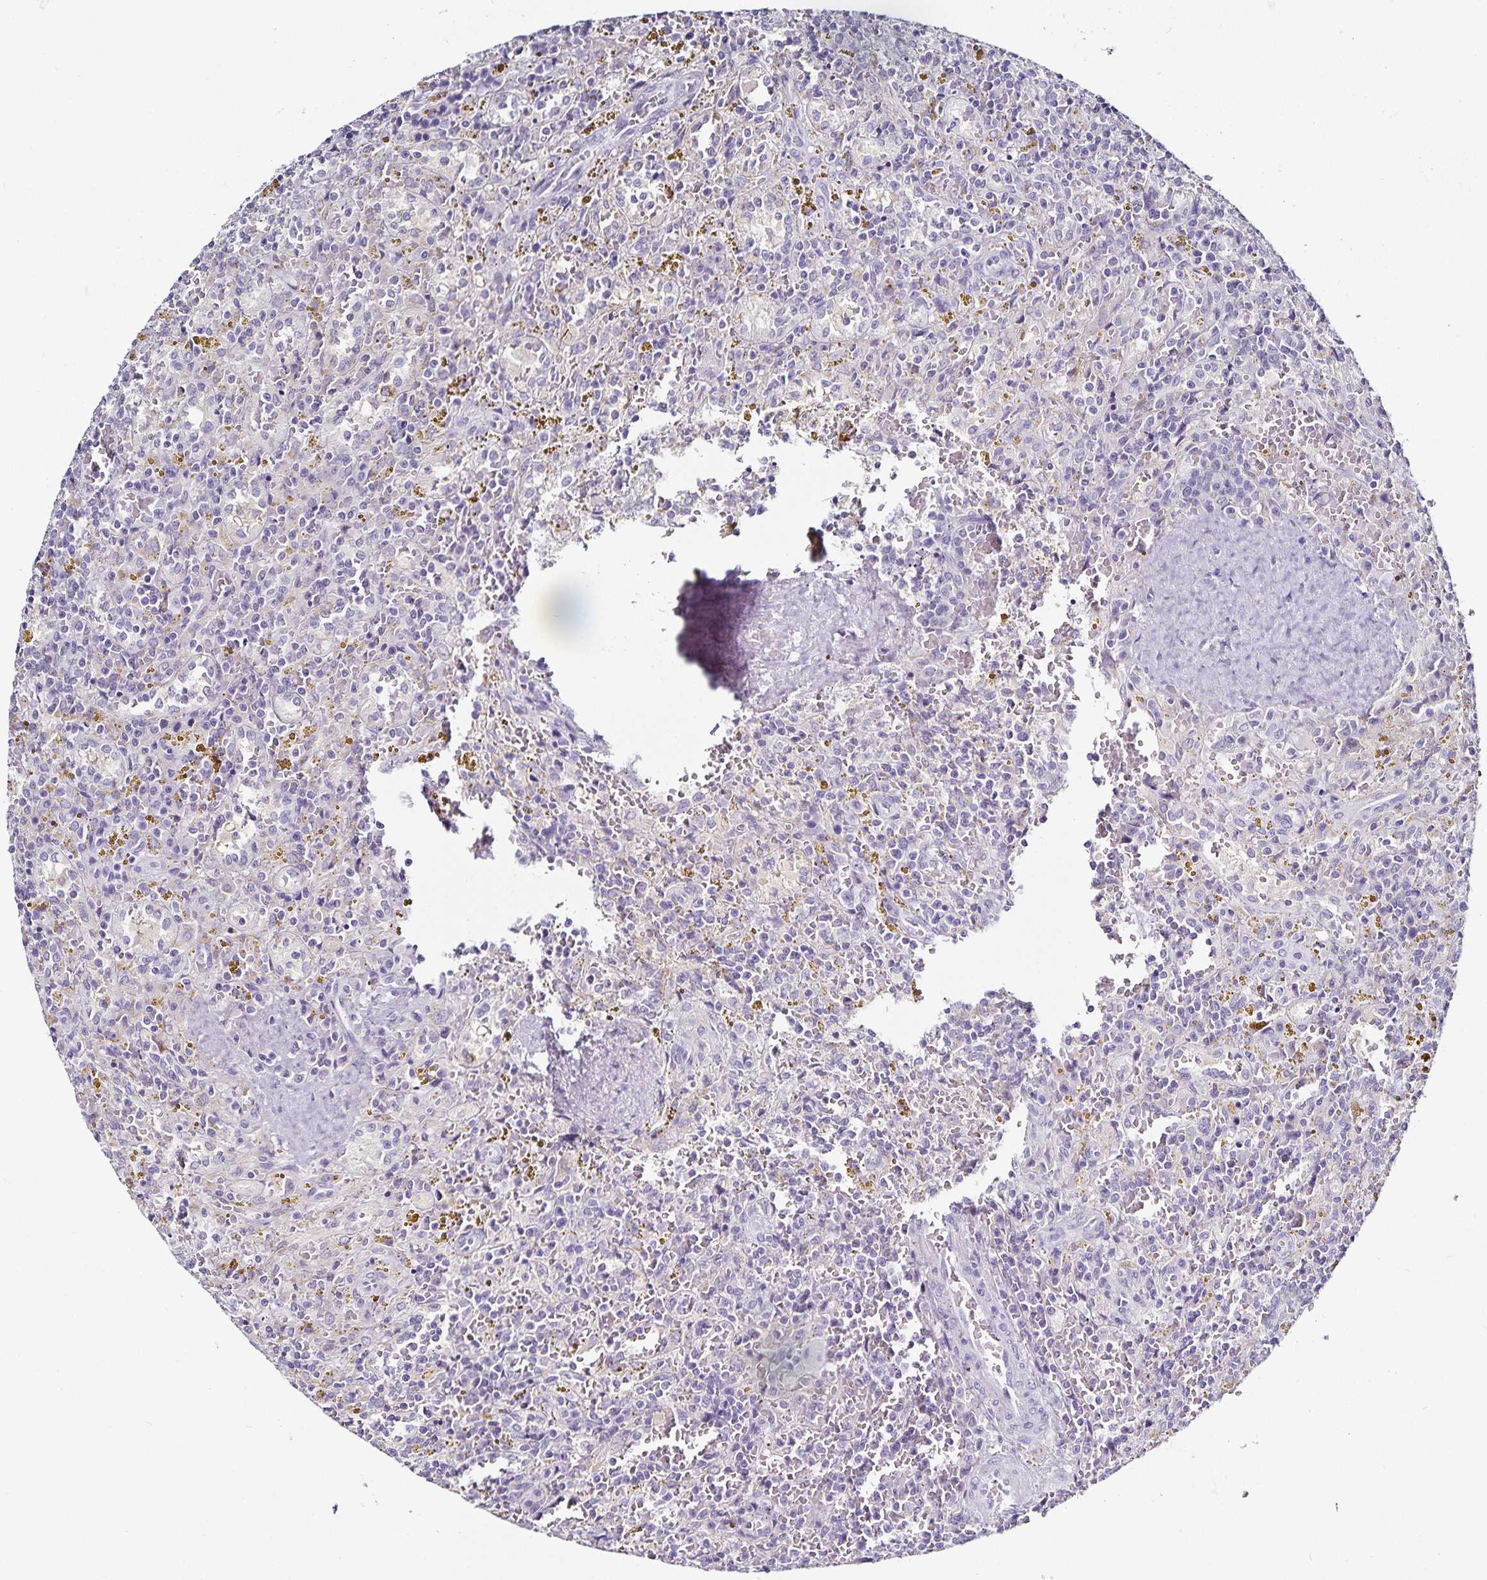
{"staining": {"intensity": "negative", "quantity": "none", "location": "none"}, "tissue": "lymphoma", "cell_type": "Tumor cells", "image_type": "cancer", "snomed": [{"axis": "morphology", "description": "Malignant lymphoma, non-Hodgkin's type, Low grade"}, {"axis": "topography", "description": "Spleen"}], "caption": "High power microscopy micrograph of an immunohistochemistry (IHC) micrograph of low-grade malignant lymphoma, non-Hodgkin's type, revealing no significant staining in tumor cells.", "gene": "TTR", "patient": {"sex": "female", "age": 65}}